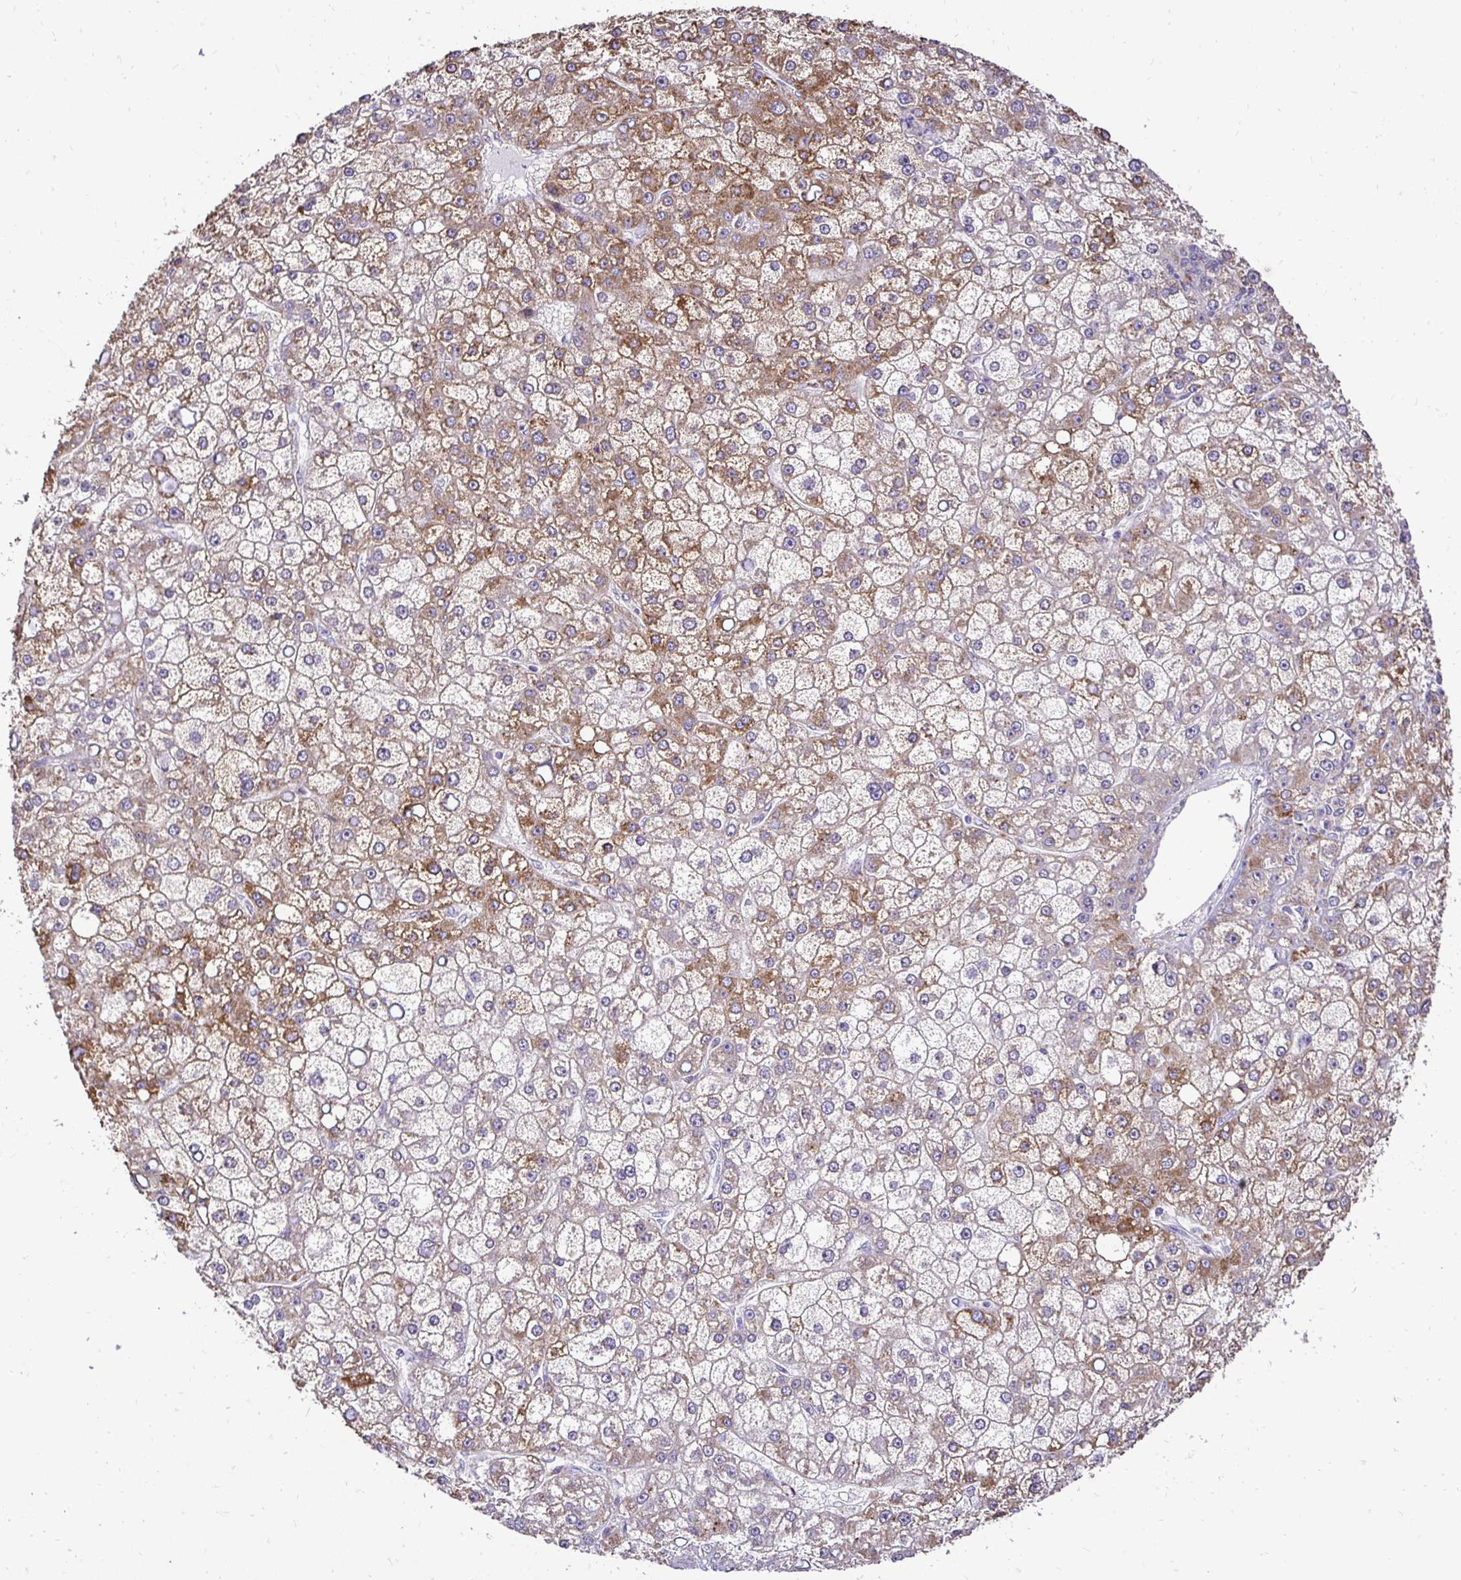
{"staining": {"intensity": "moderate", "quantity": "25%-75%", "location": "cytoplasmic/membranous"}, "tissue": "liver cancer", "cell_type": "Tumor cells", "image_type": "cancer", "snomed": [{"axis": "morphology", "description": "Carcinoma, Hepatocellular, NOS"}, {"axis": "topography", "description": "Liver"}], "caption": "The immunohistochemical stain shows moderate cytoplasmic/membranous positivity in tumor cells of hepatocellular carcinoma (liver) tissue.", "gene": "RHEBL1", "patient": {"sex": "male", "age": 67}}